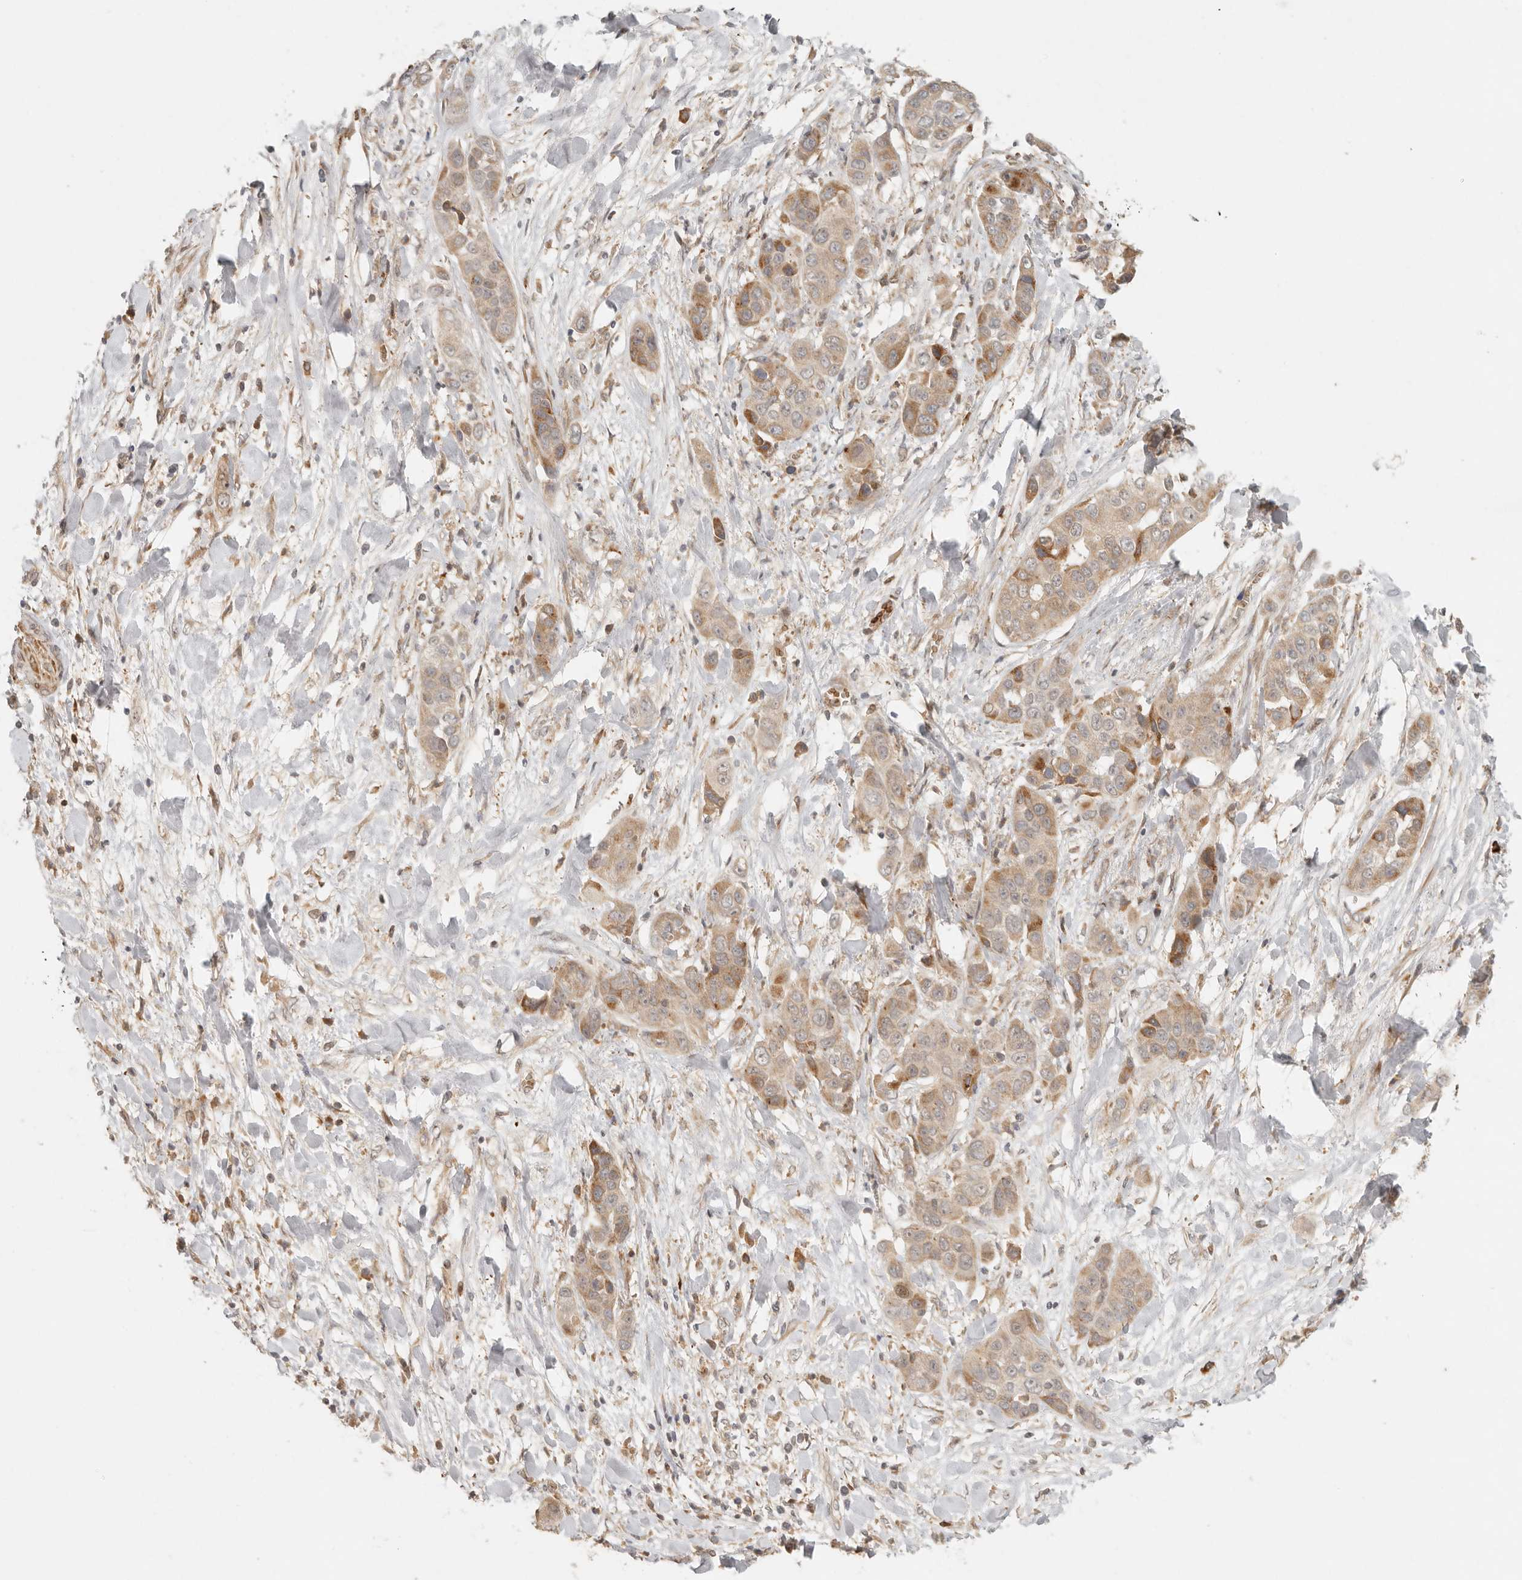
{"staining": {"intensity": "moderate", "quantity": ">75%", "location": "cytoplasmic/membranous"}, "tissue": "liver cancer", "cell_type": "Tumor cells", "image_type": "cancer", "snomed": [{"axis": "morphology", "description": "Cholangiocarcinoma"}, {"axis": "topography", "description": "Liver"}], "caption": "Immunohistochemical staining of human liver cholangiocarcinoma displays medium levels of moderate cytoplasmic/membranous protein expression in approximately >75% of tumor cells. The staining was performed using DAB to visualize the protein expression in brown, while the nuclei were stained in blue with hematoxylin (Magnification: 20x).", "gene": "AHDC1", "patient": {"sex": "female", "age": 52}}